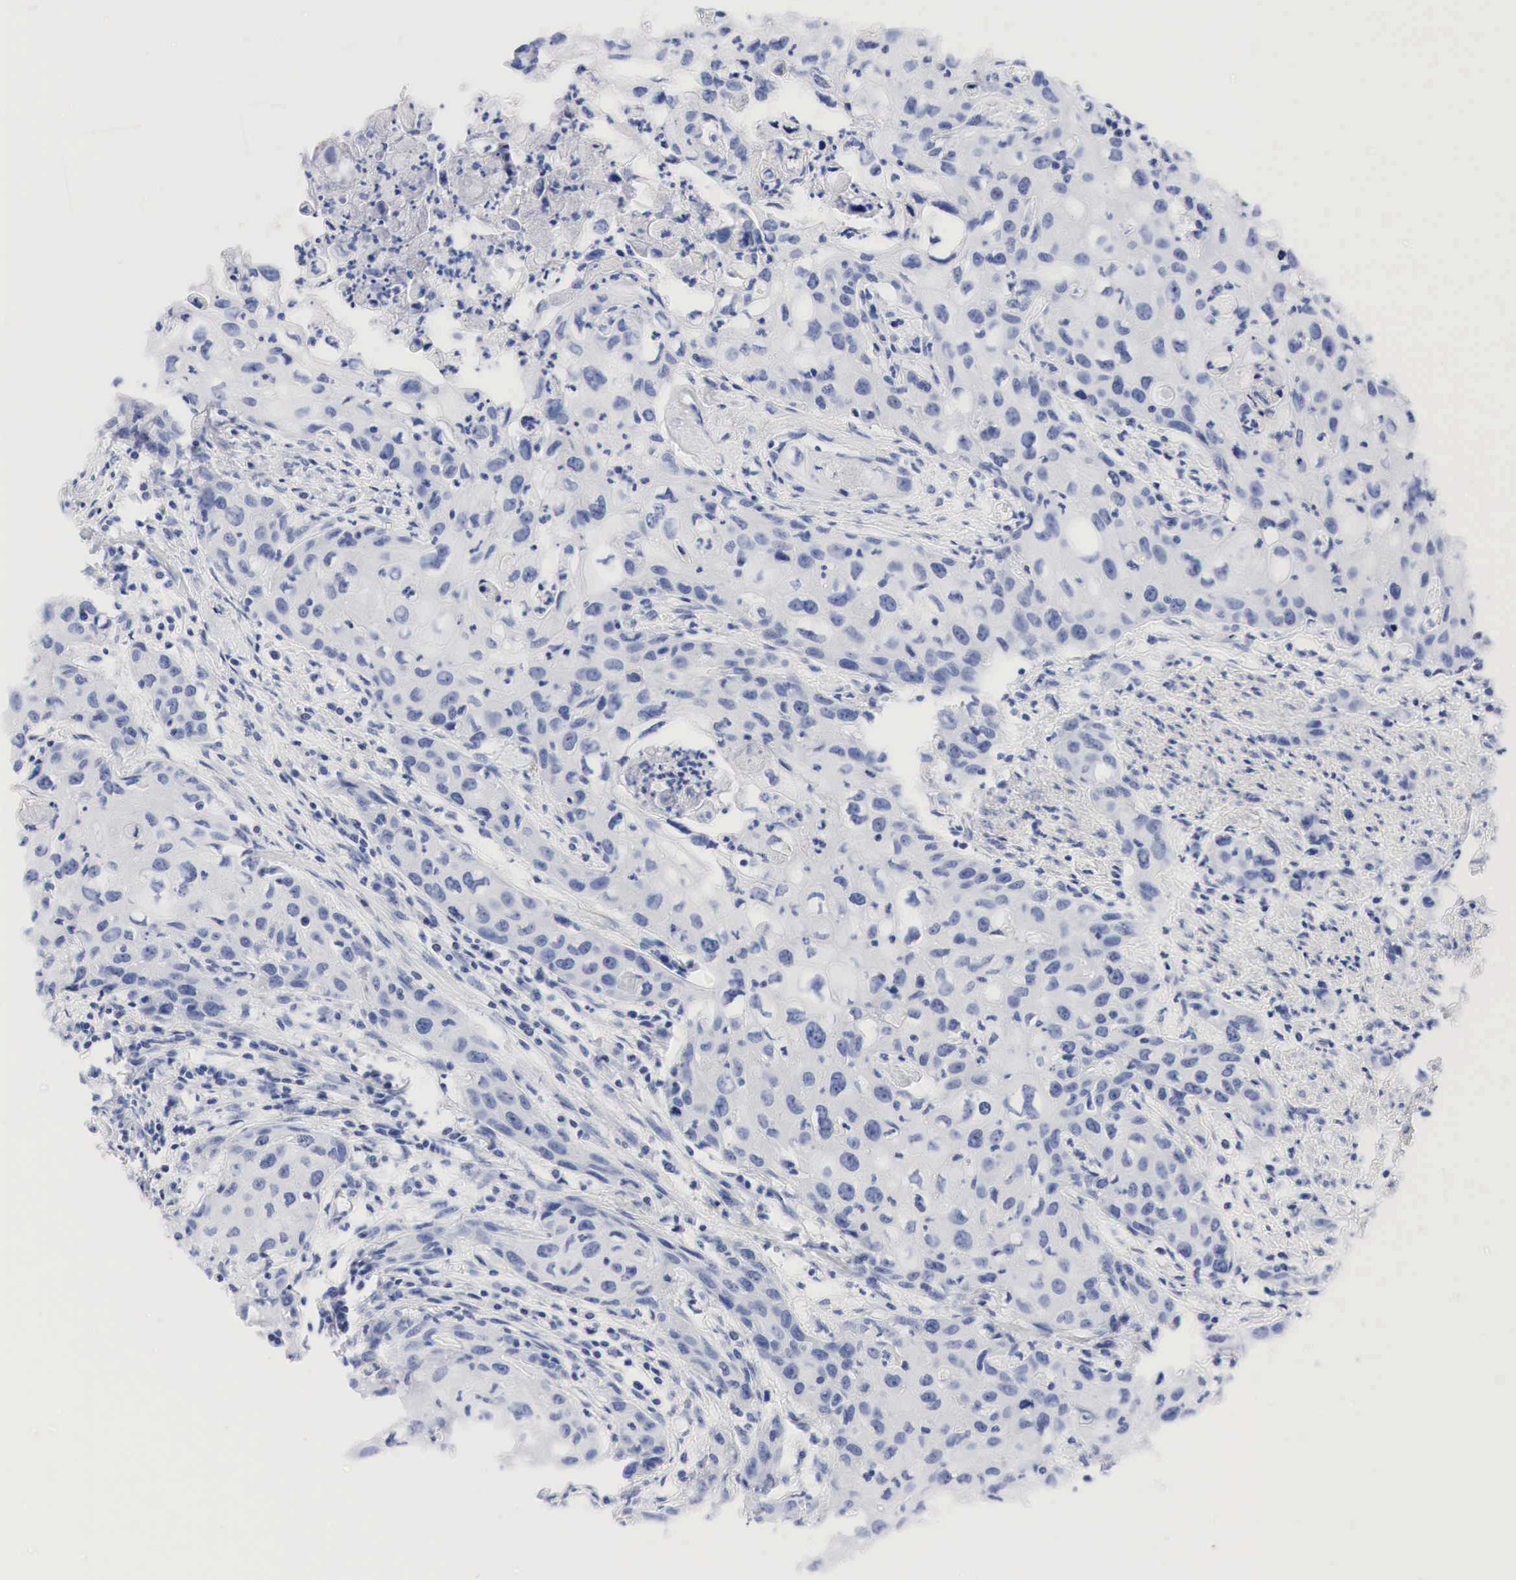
{"staining": {"intensity": "negative", "quantity": "none", "location": "none"}, "tissue": "urothelial cancer", "cell_type": "Tumor cells", "image_type": "cancer", "snomed": [{"axis": "morphology", "description": "Urothelial carcinoma, High grade"}, {"axis": "topography", "description": "Urinary bladder"}], "caption": "Tumor cells are negative for brown protein staining in high-grade urothelial carcinoma.", "gene": "NKX2-1", "patient": {"sex": "male", "age": 54}}